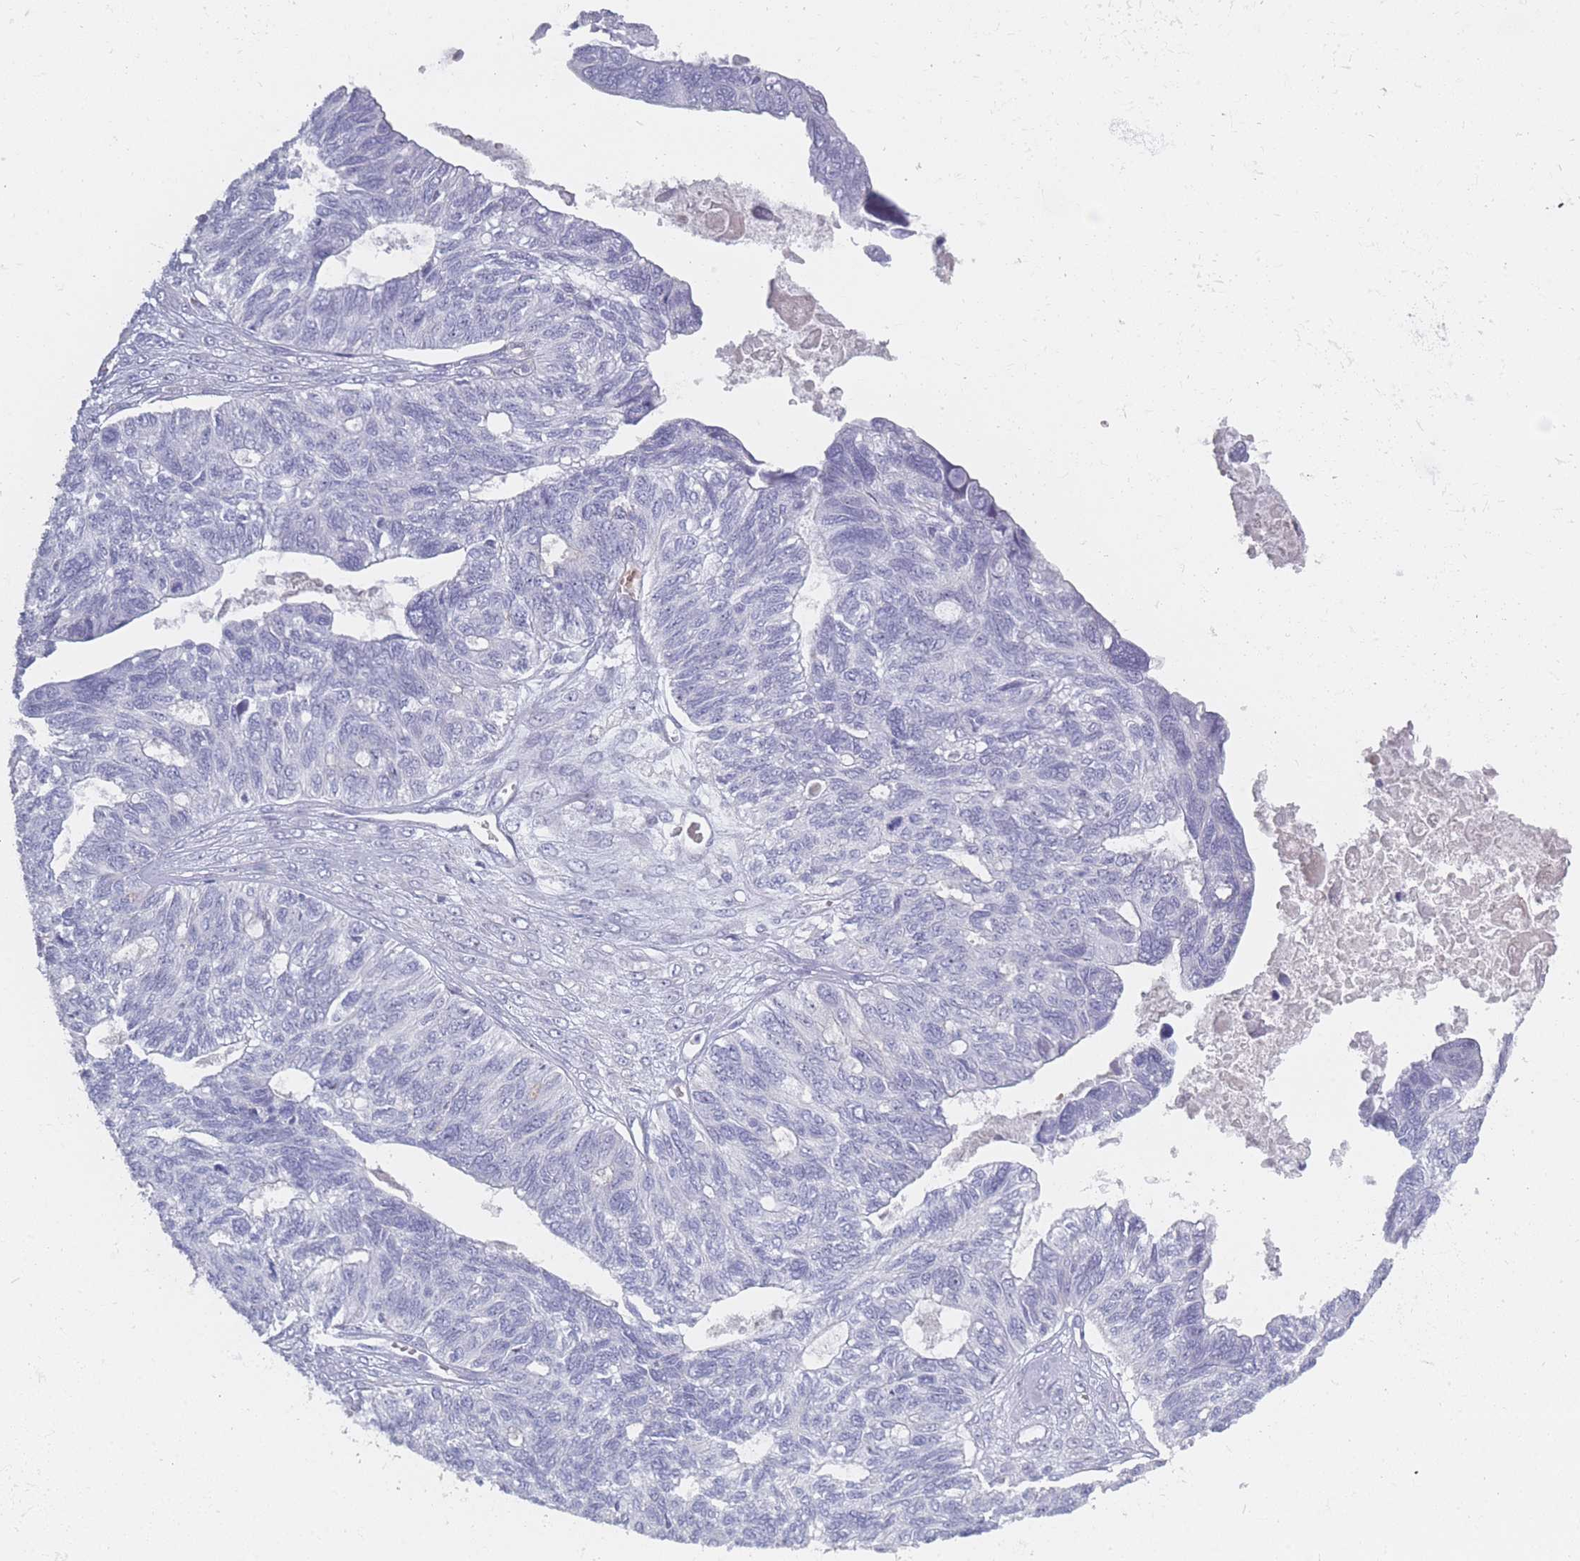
{"staining": {"intensity": "negative", "quantity": "none", "location": "none"}, "tissue": "ovarian cancer", "cell_type": "Tumor cells", "image_type": "cancer", "snomed": [{"axis": "morphology", "description": "Cystadenocarcinoma, serous, NOS"}, {"axis": "topography", "description": "Ovary"}], "caption": "Ovarian cancer (serous cystadenocarcinoma) was stained to show a protein in brown. There is no significant expression in tumor cells. Nuclei are stained in blue.", "gene": "ROS1", "patient": {"sex": "female", "age": 79}}